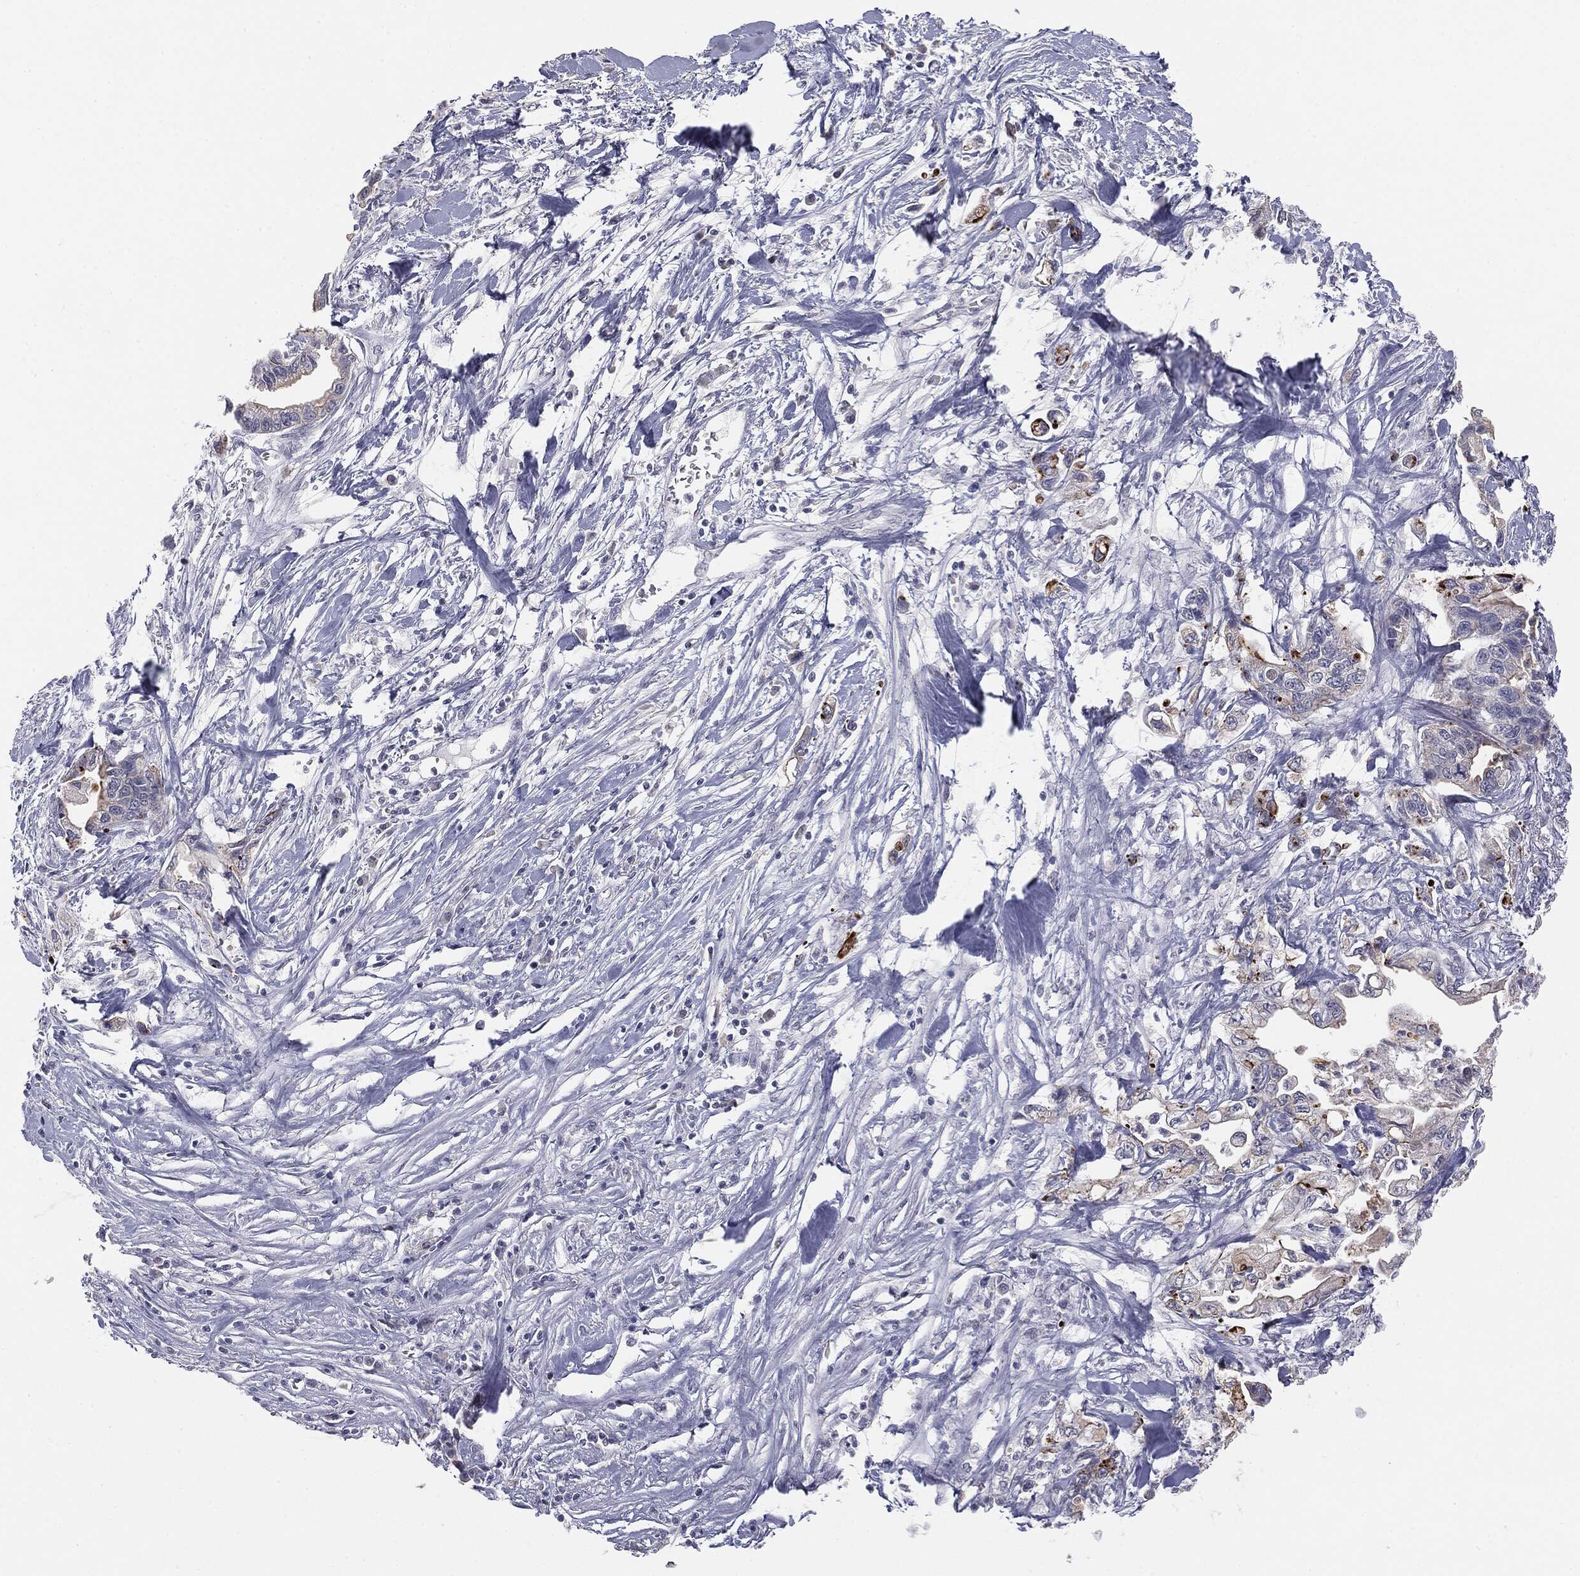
{"staining": {"intensity": "negative", "quantity": "none", "location": "none"}, "tissue": "pancreatic cancer", "cell_type": "Tumor cells", "image_type": "cancer", "snomed": [{"axis": "morphology", "description": "Adenocarcinoma, NOS"}, {"axis": "topography", "description": "Pancreas"}], "caption": "This is an immunohistochemistry (IHC) photomicrograph of pancreatic cancer. There is no positivity in tumor cells.", "gene": "MUC1", "patient": {"sex": "male", "age": 61}}